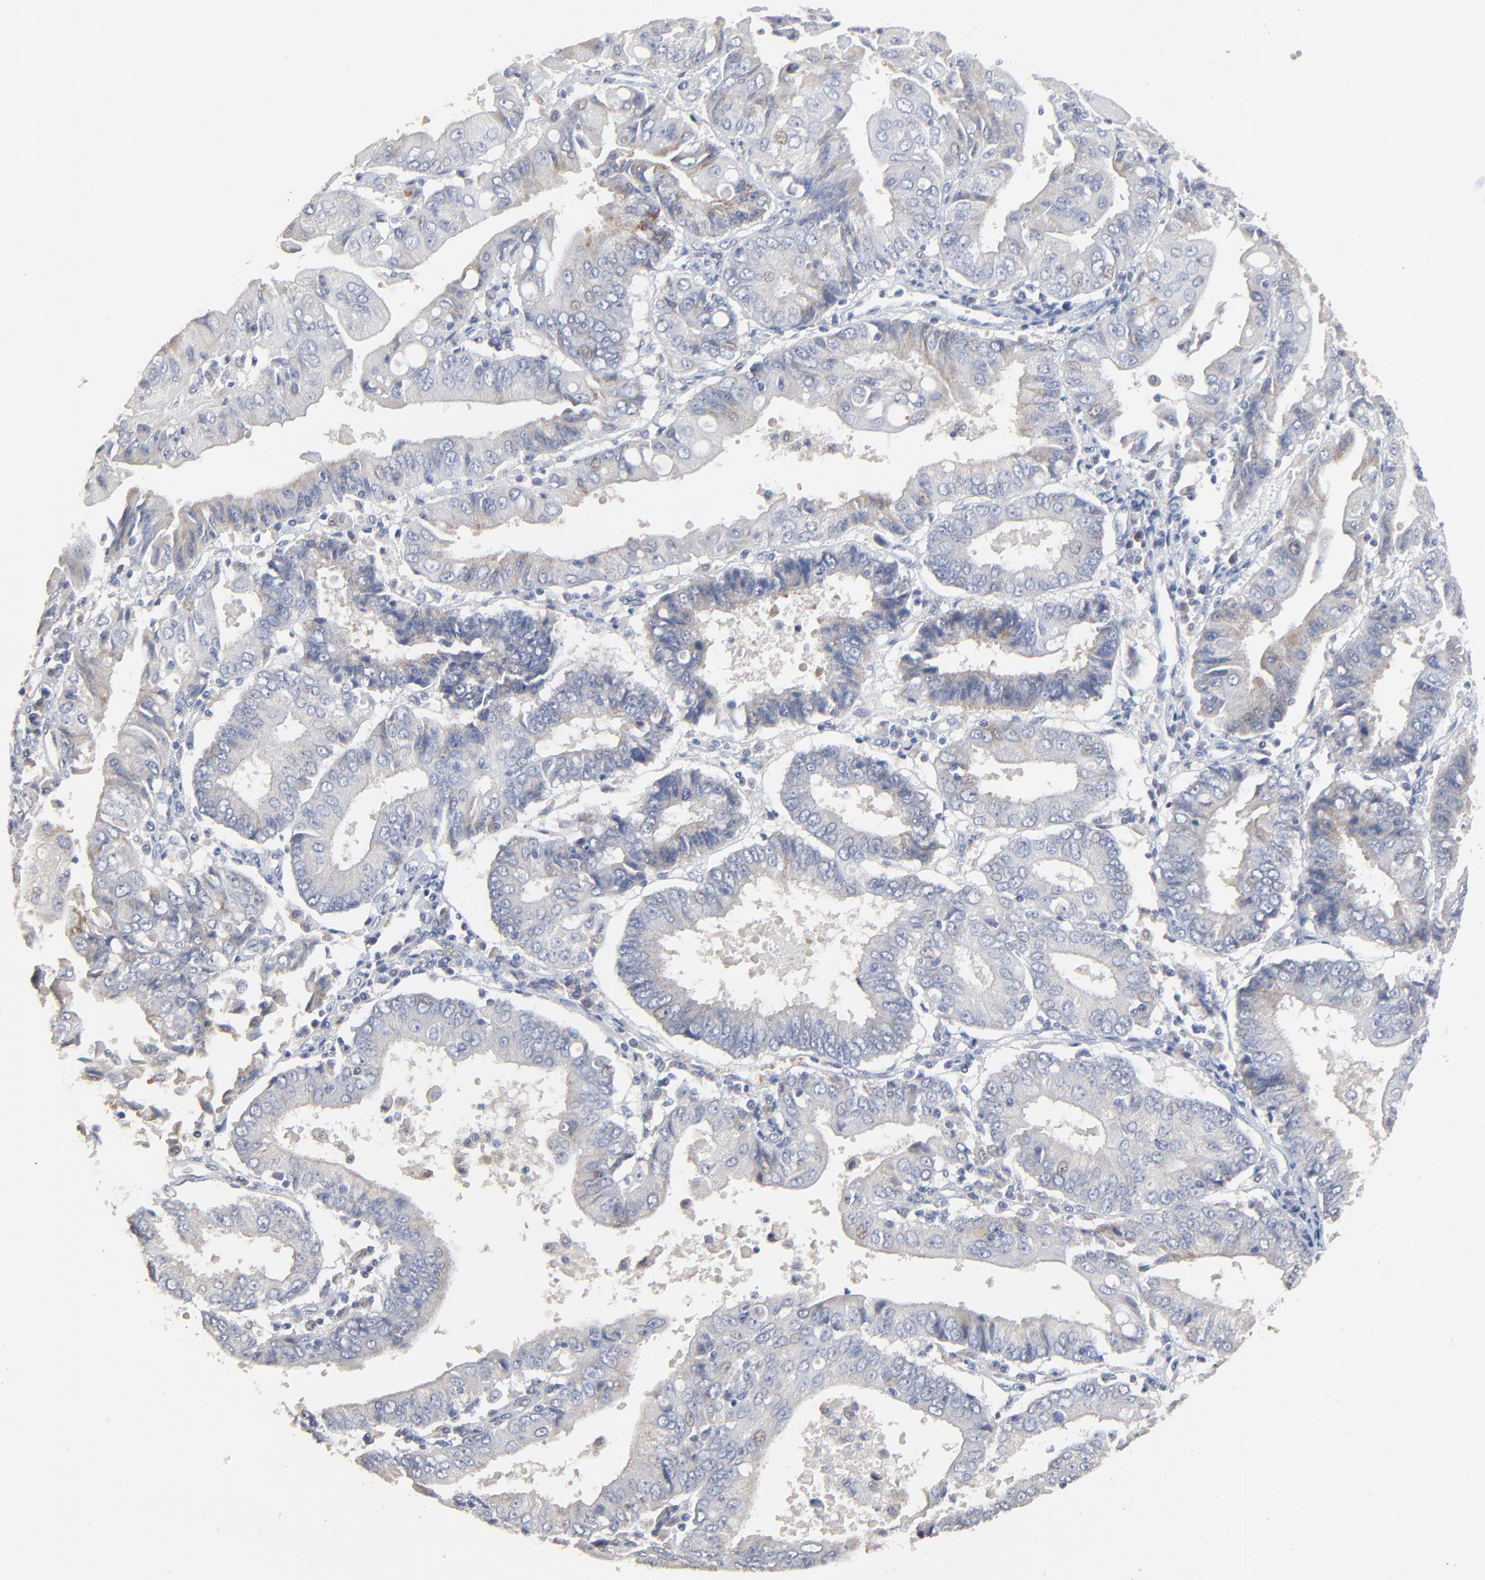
{"staining": {"intensity": "weak", "quantity": "<25%", "location": "cytoplasmic/membranous"}, "tissue": "endometrial cancer", "cell_type": "Tumor cells", "image_type": "cancer", "snomed": [{"axis": "morphology", "description": "Adenocarcinoma, NOS"}, {"axis": "topography", "description": "Endometrium"}], "caption": "Immunohistochemistry of adenocarcinoma (endometrial) demonstrates no staining in tumor cells.", "gene": "FANCB", "patient": {"sex": "female", "age": 75}}